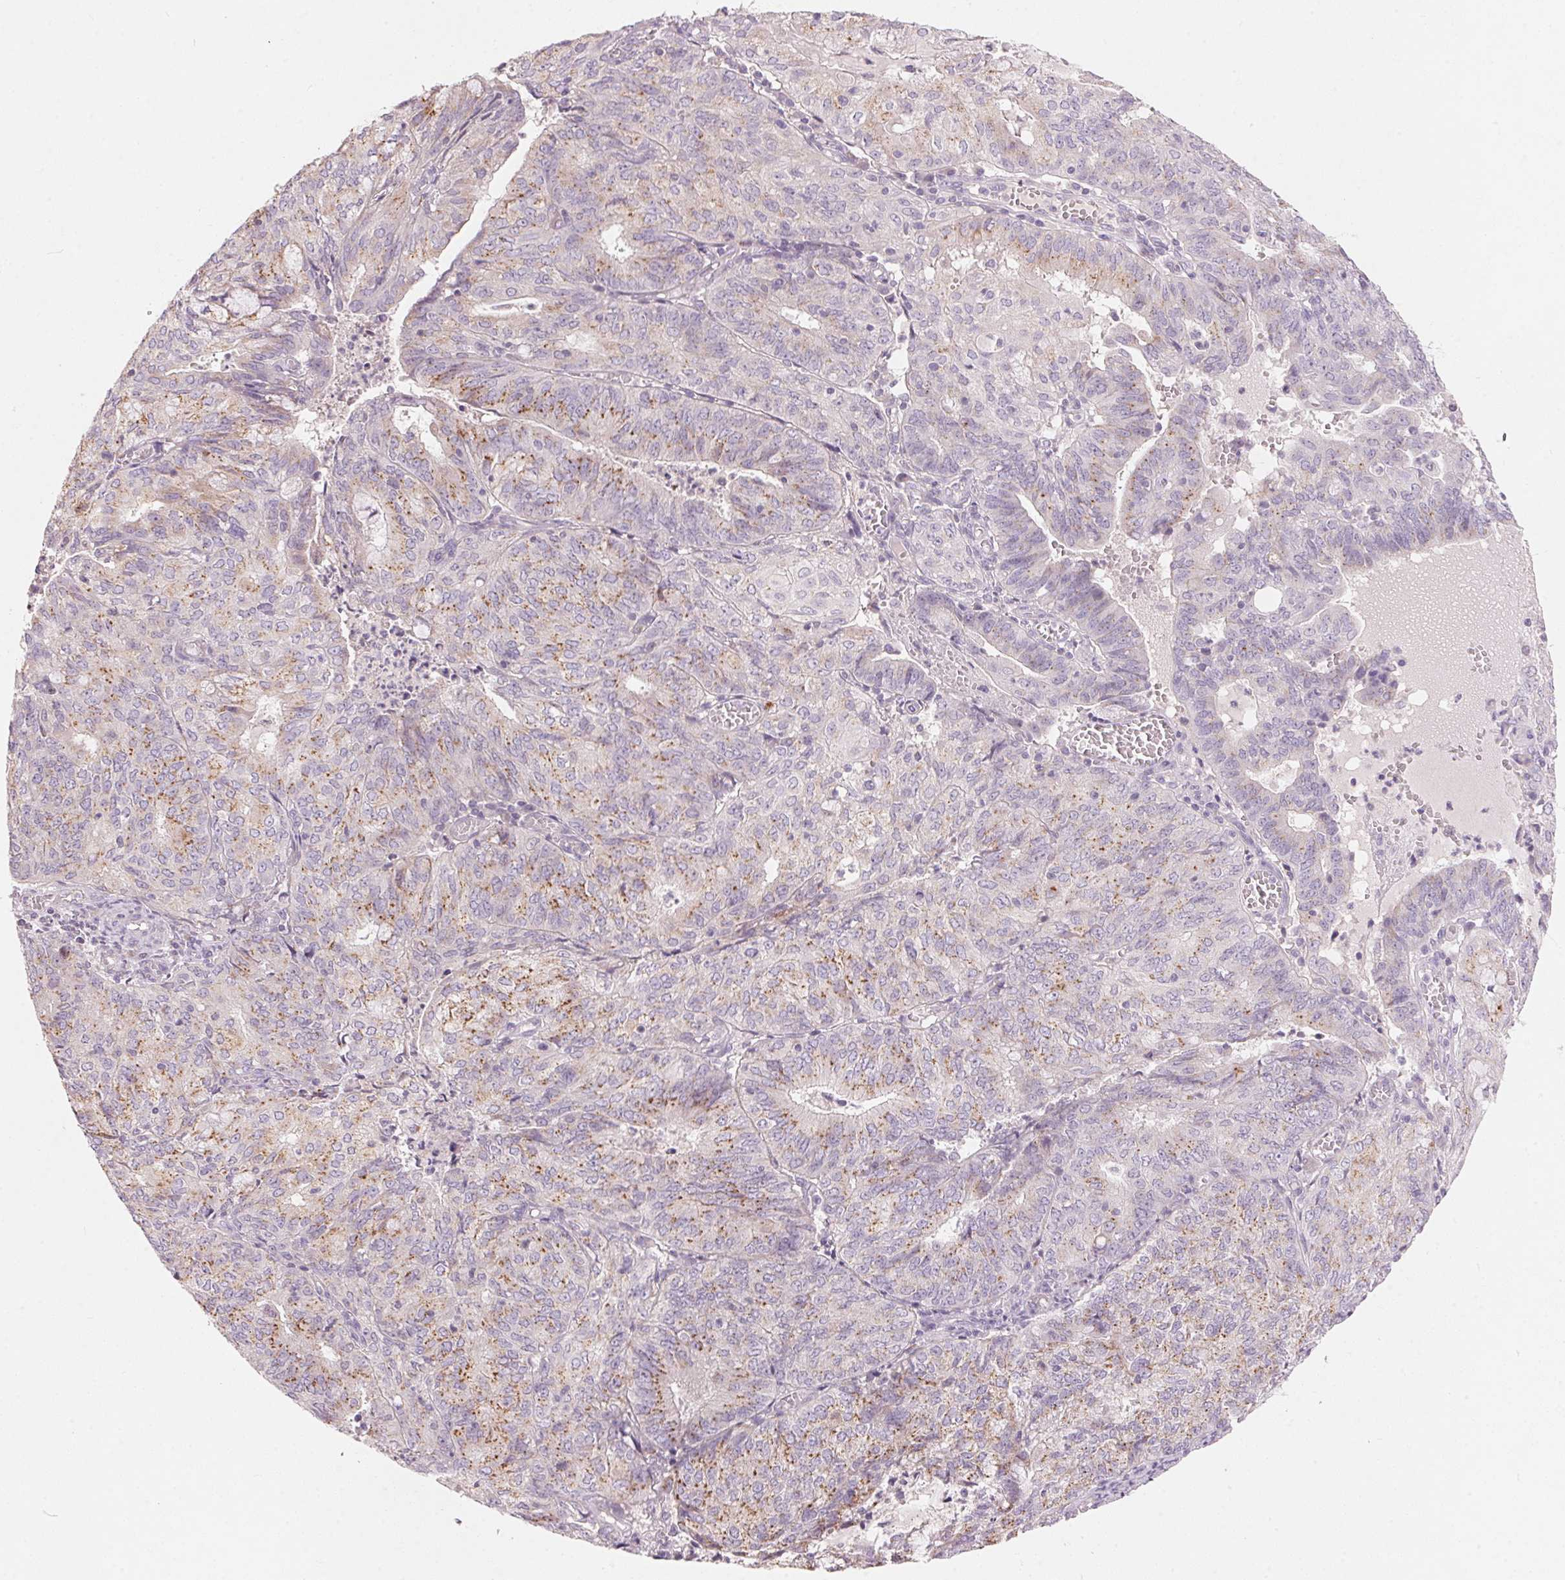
{"staining": {"intensity": "moderate", "quantity": "<25%", "location": "cytoplasmic/membranous"}, "tissue": "endometrial cancer", "cell_type": "Tumor cells", "image_type": "cancer", "snomed": [{"axis": "morphology", "description": "Adenocarcinoma, NOS"}, {"axis": "topography", "description": "Endometrium"}], "caption": "DAB (3,3'-diaminobenzidine) immunohistochemical staining of endometrial cancer shows moderate cytoplasmic/membranous protein expression in approximately <25% of tumor cells. (Brightfield microscopy of DAB IHC at high magnification).", "gene": "DRAM2", "patient": {"sex": "female", "age": 82}}